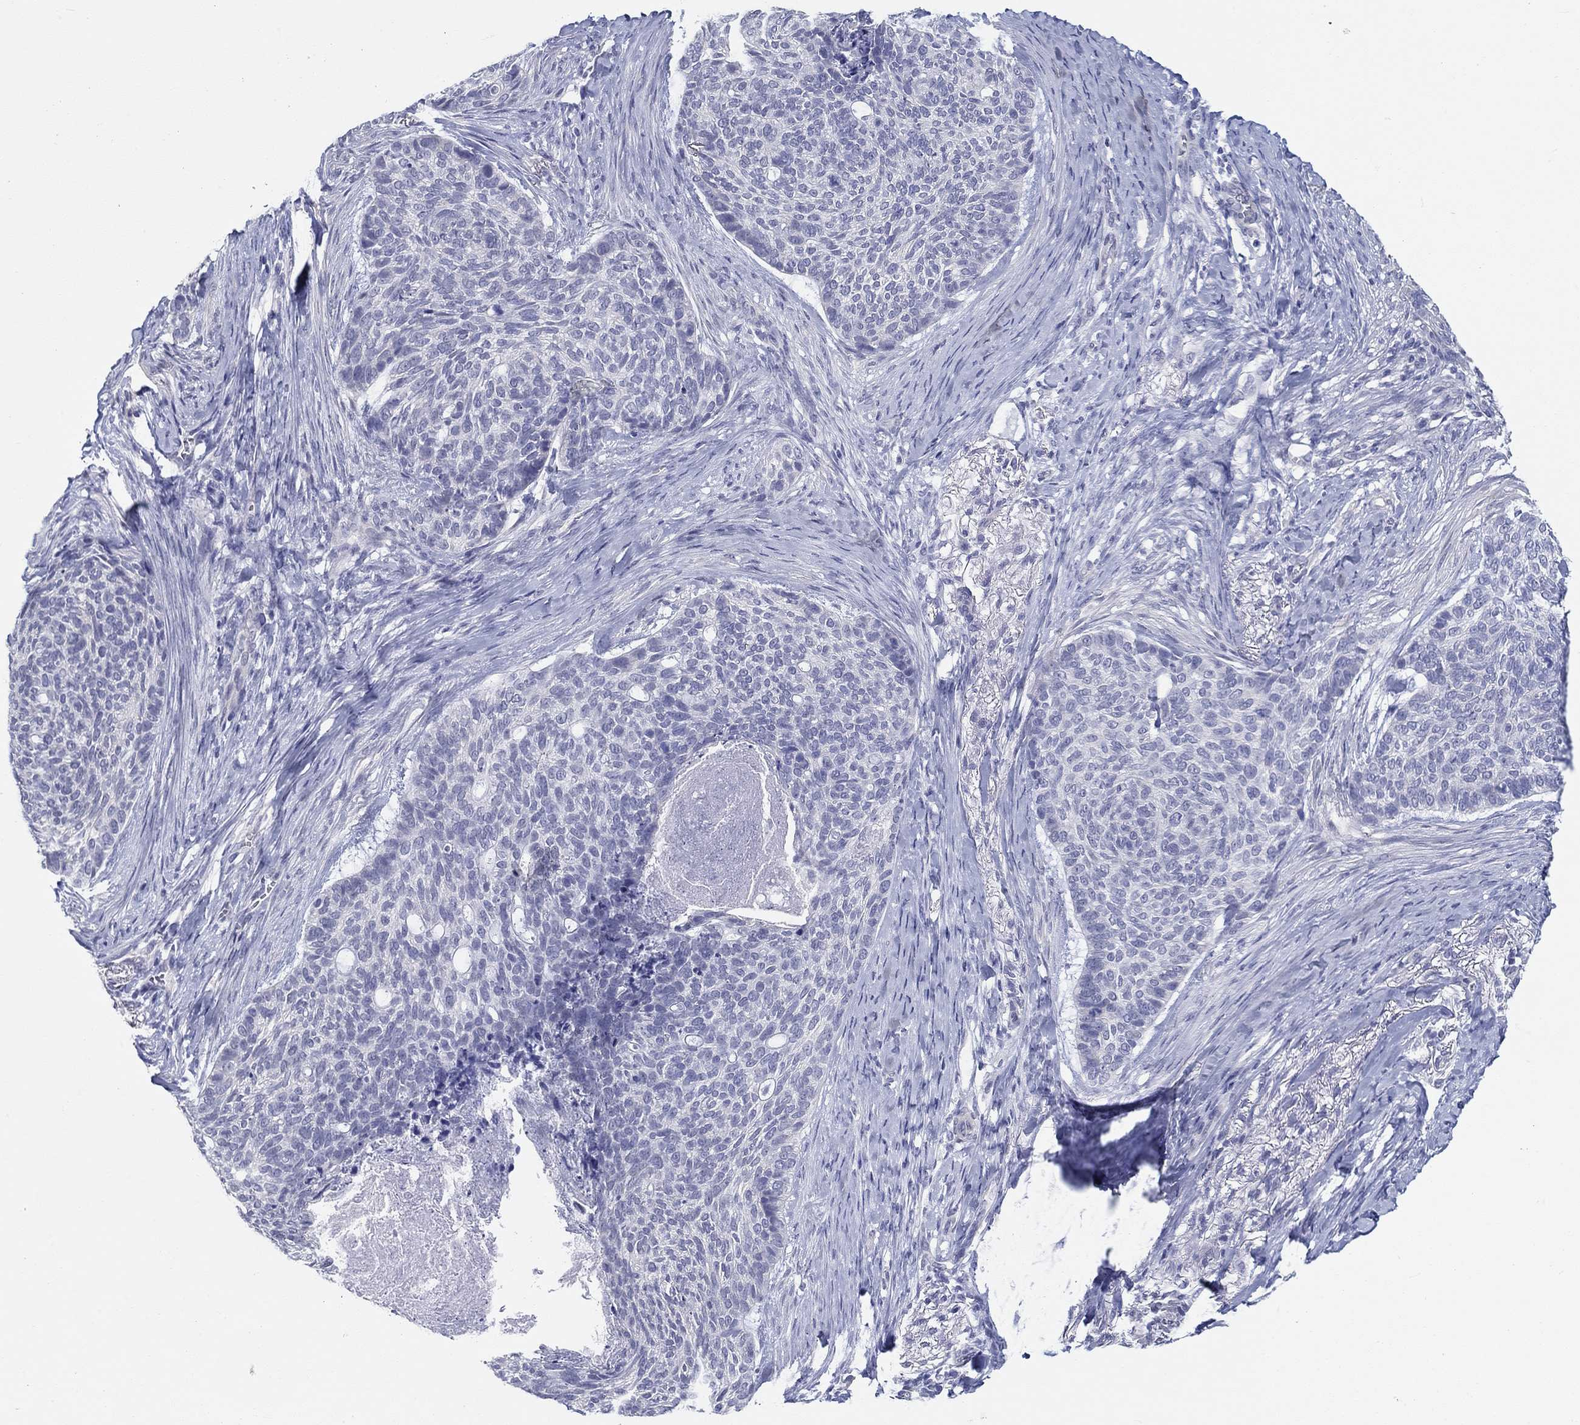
{"staining": {"intensity": "negative", "quantity": "none", "location": "none"}, "tissue": "skin cancer", "cell_type": "Tumor cells", "image_type": "cancer", "snomed": [{"axis": "morphology", "description": "Basal cell carcinoma"}, {"axis": "topography", "description": "Skin"}], "caption": "Human skin basal cell carcinoma stained for a protein using immunohistochemistry (IHC) displays no staining in tumor cells.", "gene": "CRYGD", "patient": {"sex": "female", "age": 69}}